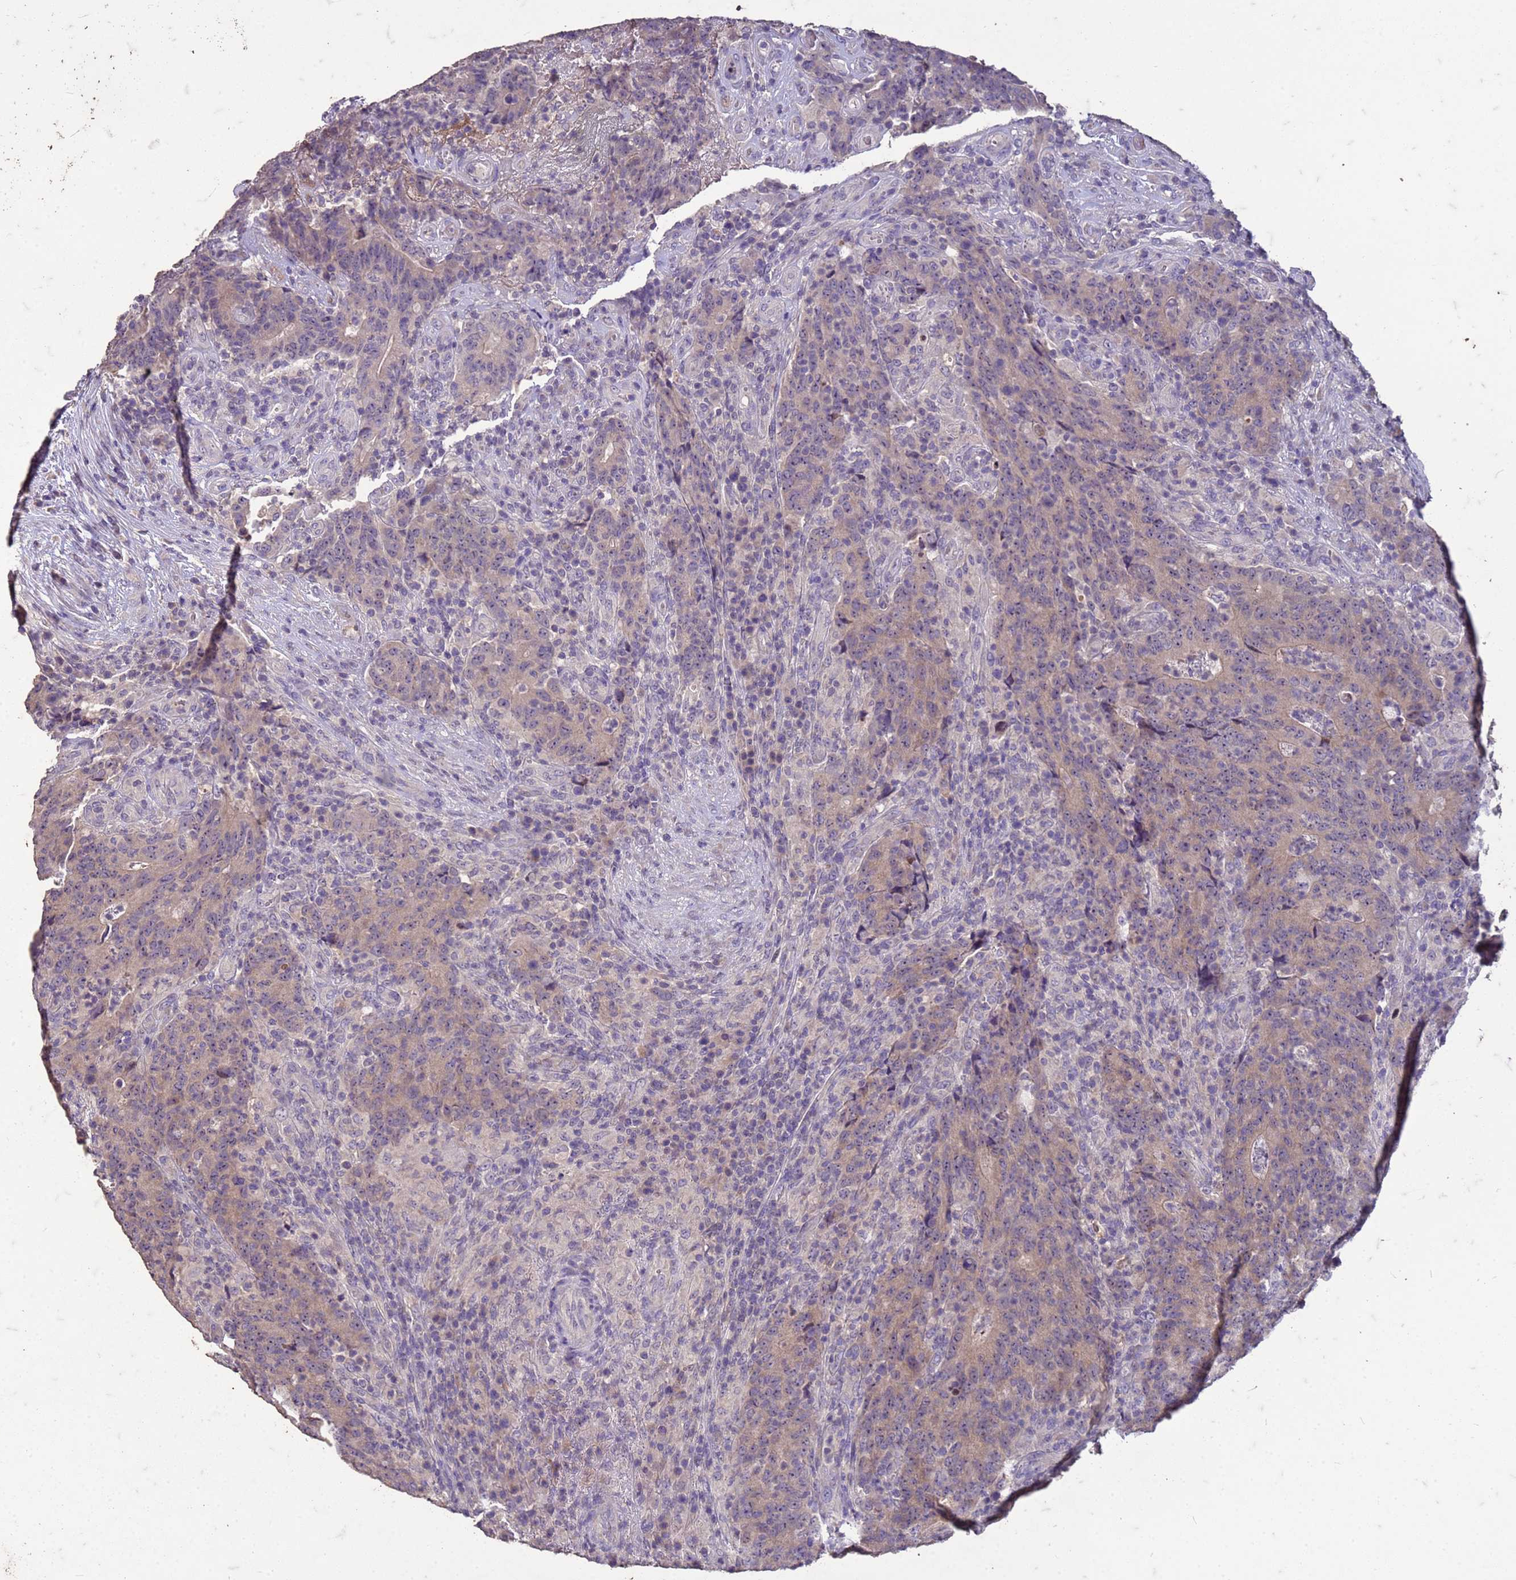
{"staining": {"intensity": "weak", "quantity": "25%-75%", "location": "cytoplasmic/membranous"}, "tissue": "colorectal cancer", "cell_type": "Tumor cells", "image_type": "cancer", "snomed": [{"axis": "morphology", "description": "Adenocarcinoma, NOS"}, {"axis": "topography", "description": "Colon"}], "caption": "This is a histology image of IHC staining of colorectal cancer (adenocarcinoma), which shows weak expression in the cytoplasmic/membranous of tumor cells.", "gene": "FAM184B", "patient": {"sex": "female", "age": 75}}